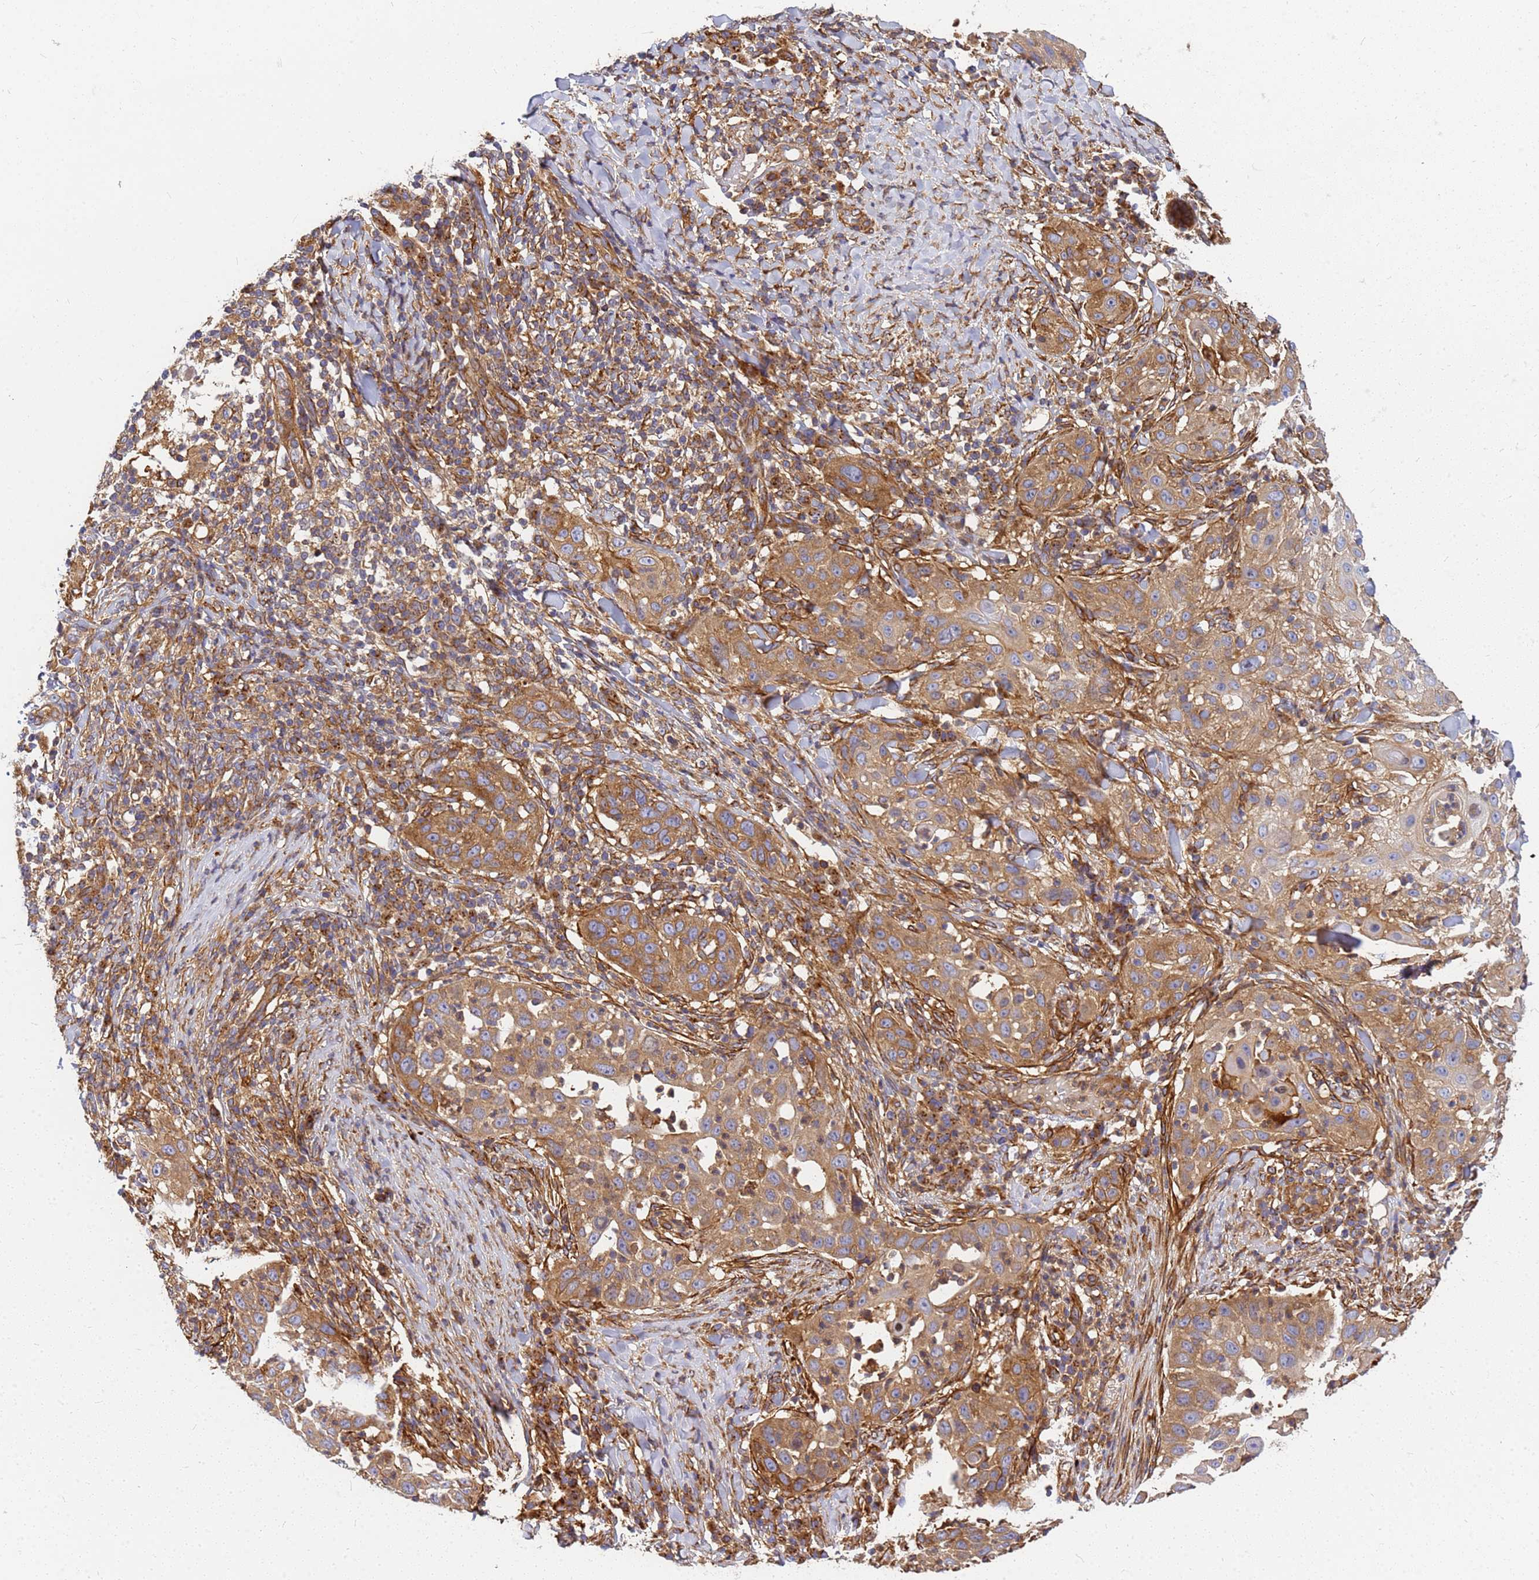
{"staining": {"intensity": "moderate", "quantity": ">75%", "location": "cytoplasmic/membranous"}, "tissue": "skin cancer", "cell_type": "Tumor cells", "image_type": "cancer", "snomed": [{"axis": "morphology", "description": "Squamous cell carcinoma, NOS"}, {"axis": "topography", "description": "Skin"}], "caption": "Immunohistochemistry (IHC) histopathology image of neoplastic tissue: skin cancer (squamous cell carcinoma) stained using immunohistochemistry (IHC) shows medium levels of moderate protein expression localized specifically in the cytoplasmic/membranous of tumor cells, appearing as a cytoplasmic/membranous brown color.", "gene": "C2CD5", "patient": {"sex": "female", "age": 44}}